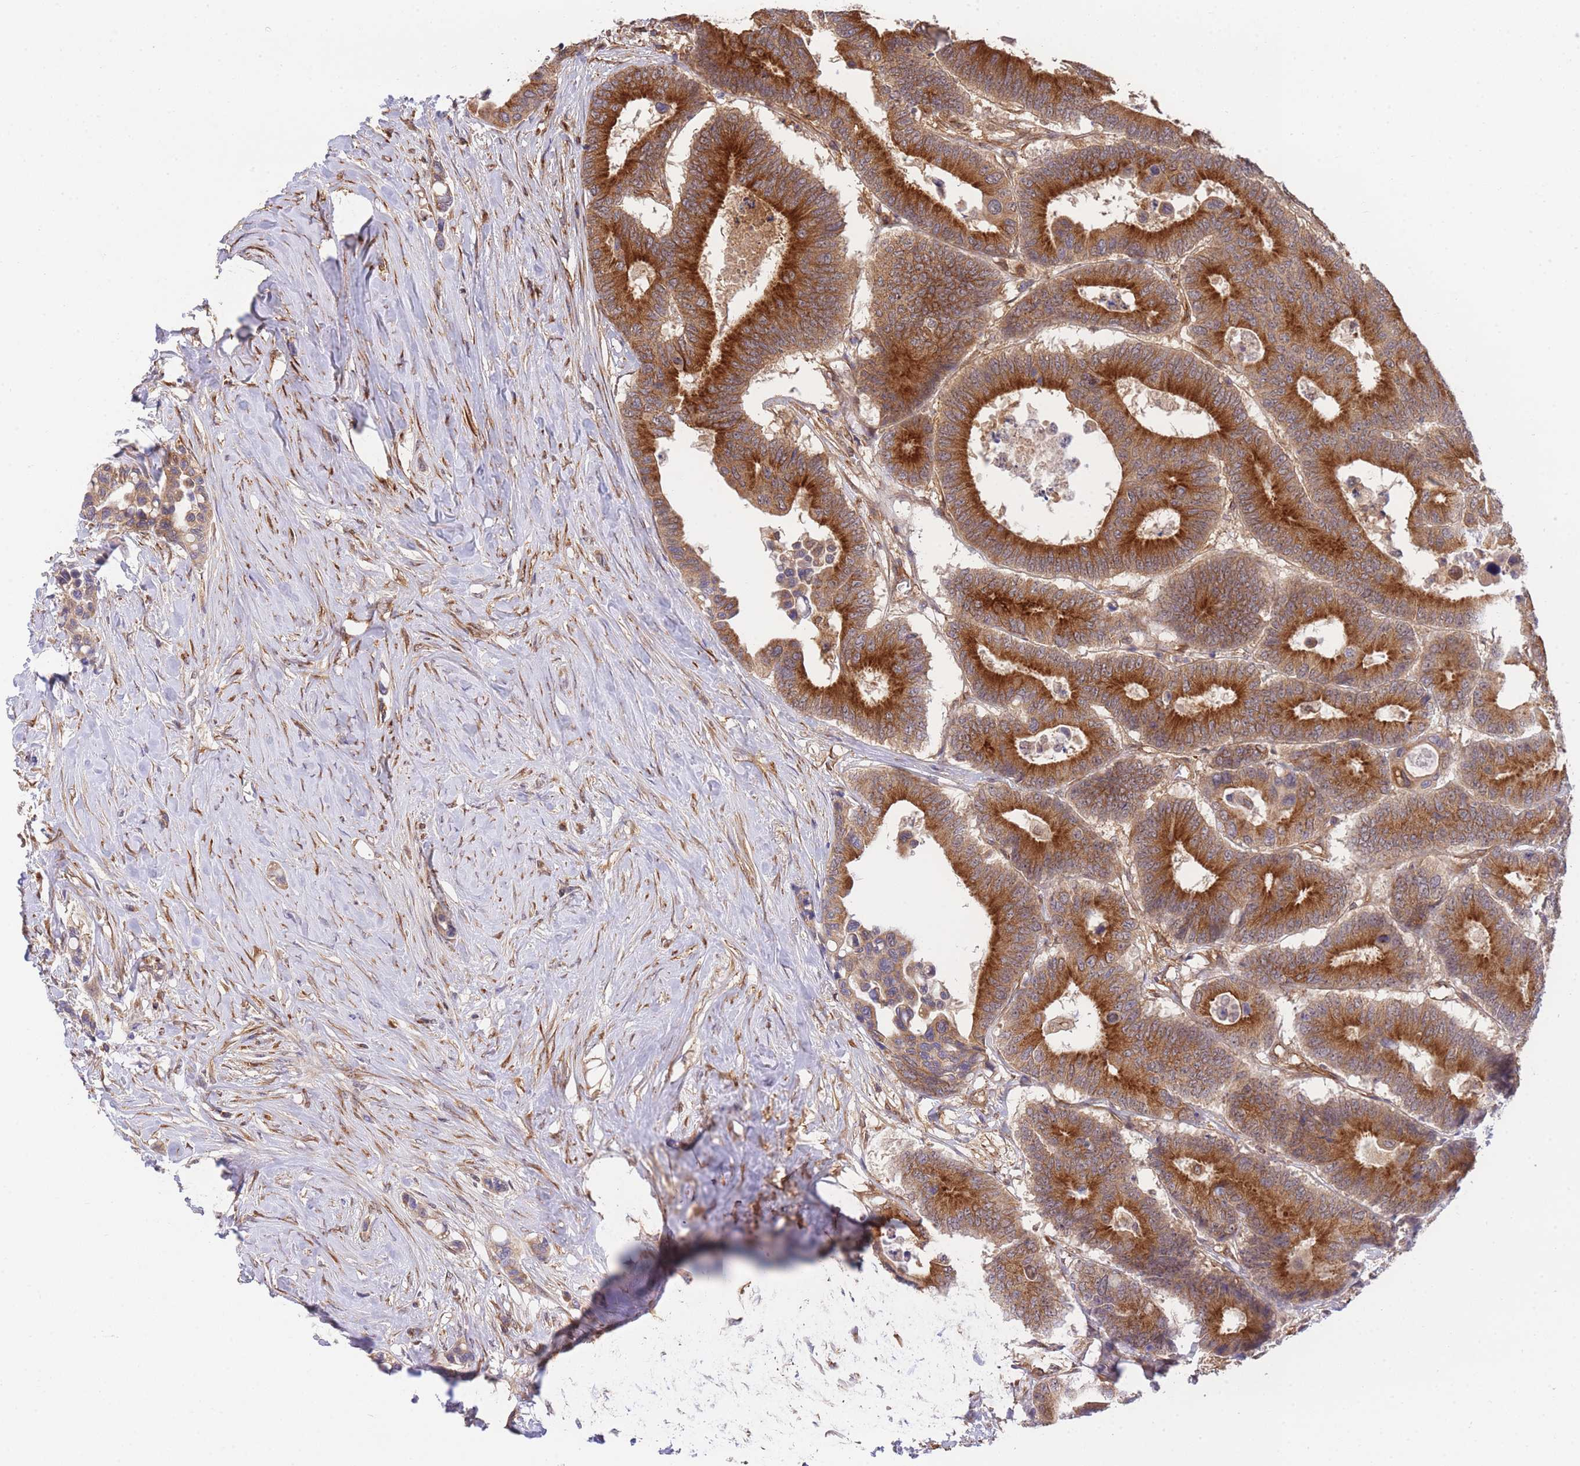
{"staining": {"intensity": "strong", "quantity": ">75%", "location": "cytoplasmic/membranous"}, "tissue": "colorectal cancer", "cell_type": "Tumor cells", "image_type": "cancer", "snomed": [{"axis": "morphology", "description": "Normal tissue, NOS"}, {"axis": "morphology", "description": "Adenocarcinoma, NOS"}, {"axis": "topography", "description": "Colon"}], "caption": "Brown immunohistochemical staining in human colorectal adenocarcinoma reveals strong cytoplasmic/membranous expression in about >75% of tumor cells. The staining is performed using DAB (3,3'-diaminobenzidine) brown chromogen to label protein expression. The nuclei are counter-stained blue using hematoxylin.", "gene": "EXOSC8", "patient": {"sex": "male", "age": 82}}